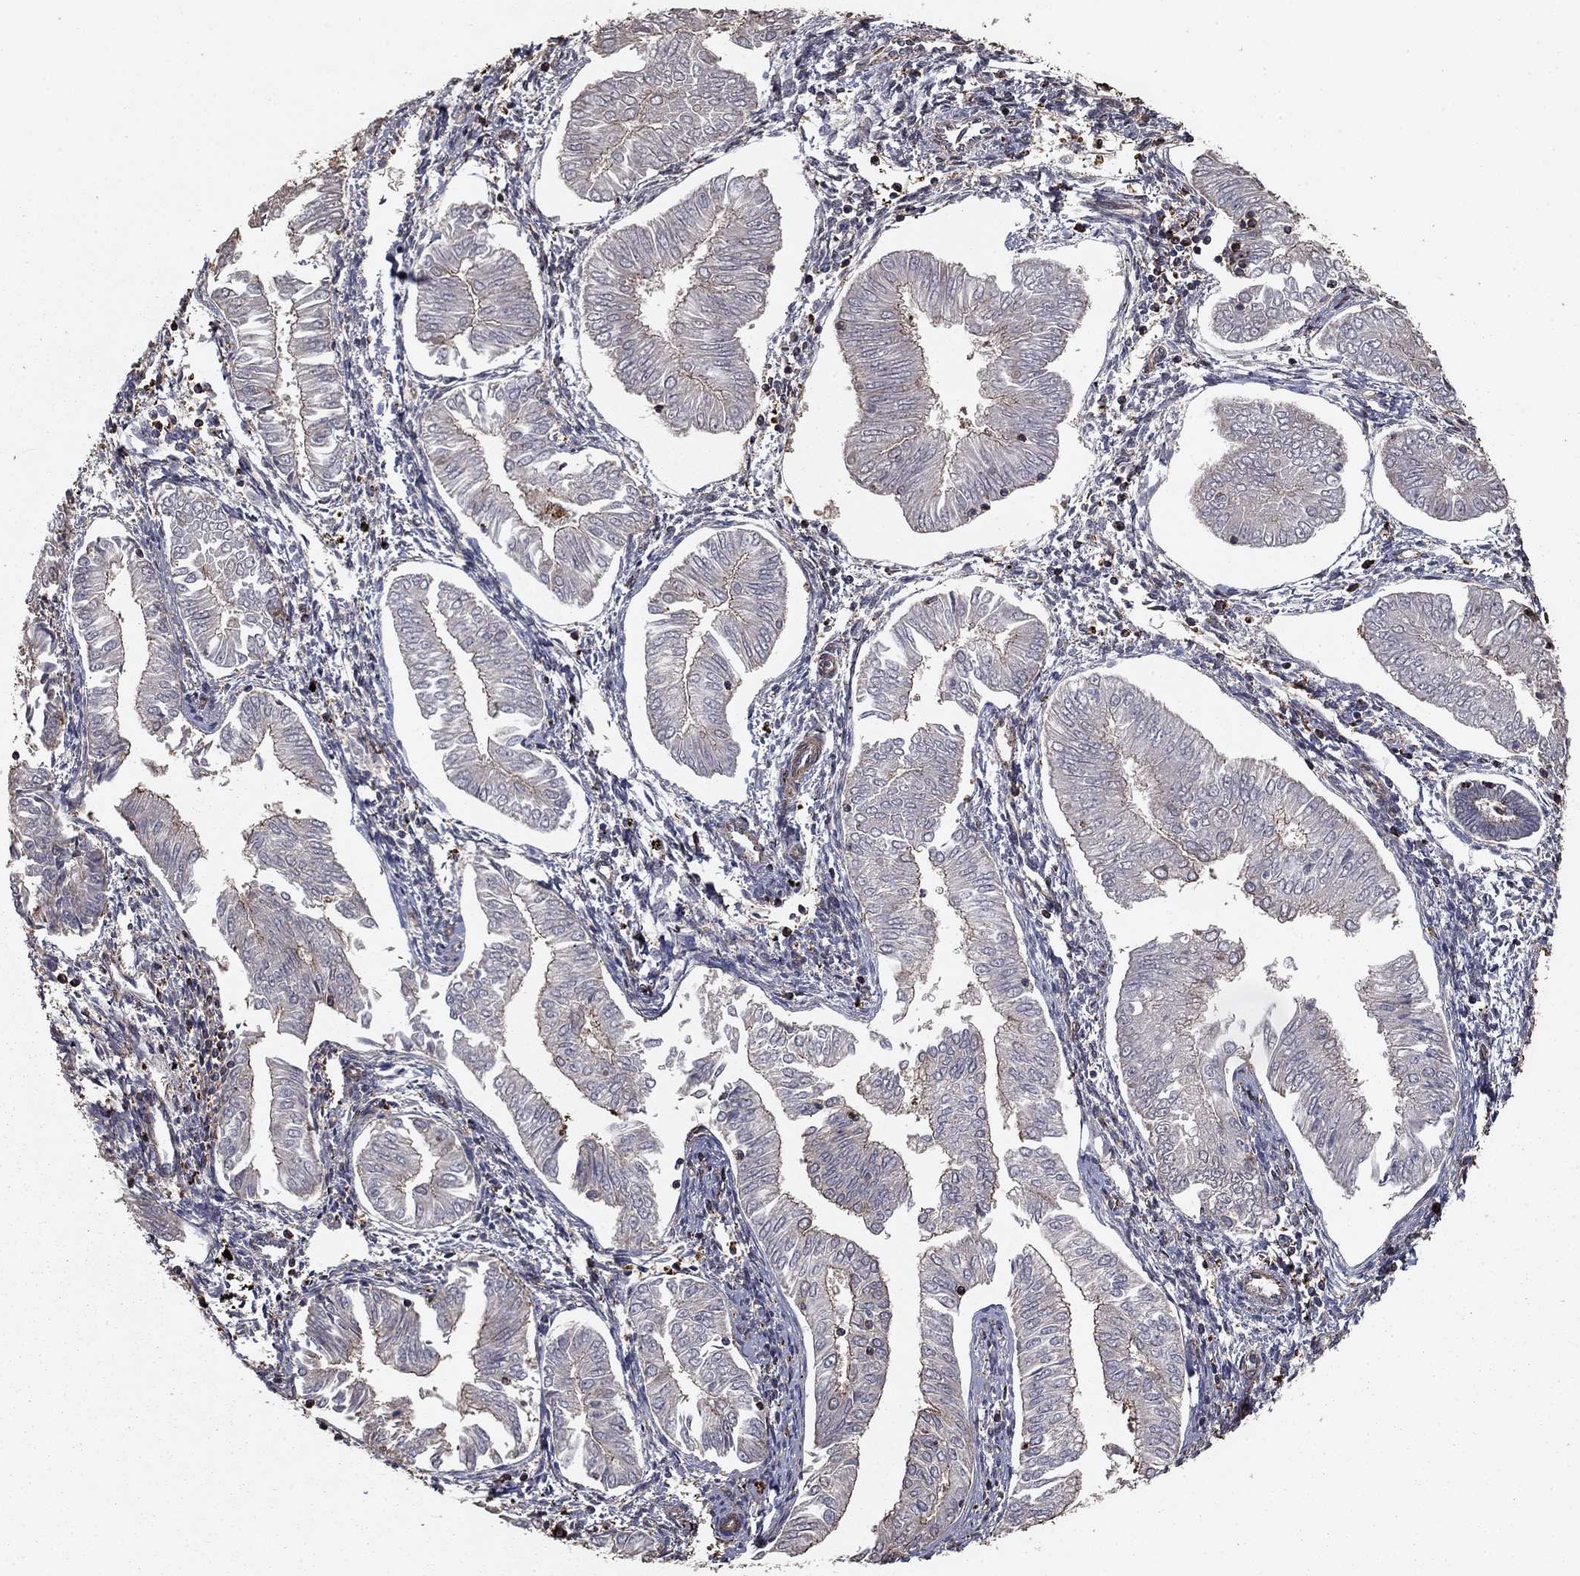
{"staining": {"intensity": "negative", "quantity": "none", "location": "none"}, "tissue": "endometrial cancer", "cell_type": "Tumor cells", "image_type": "cancer", "snomed": [{"axis": "morphology", "description": "Adenocarcinoma, NOS"}, {"axis": "topography", "description": "Endometrium"}], "caption": "IHC of human endometrial cancer (adenocarcinoma) demonstrates no expression in tumor cells.", "gene": "HABP4", "patient": {"sex": "female", "age": 53}}